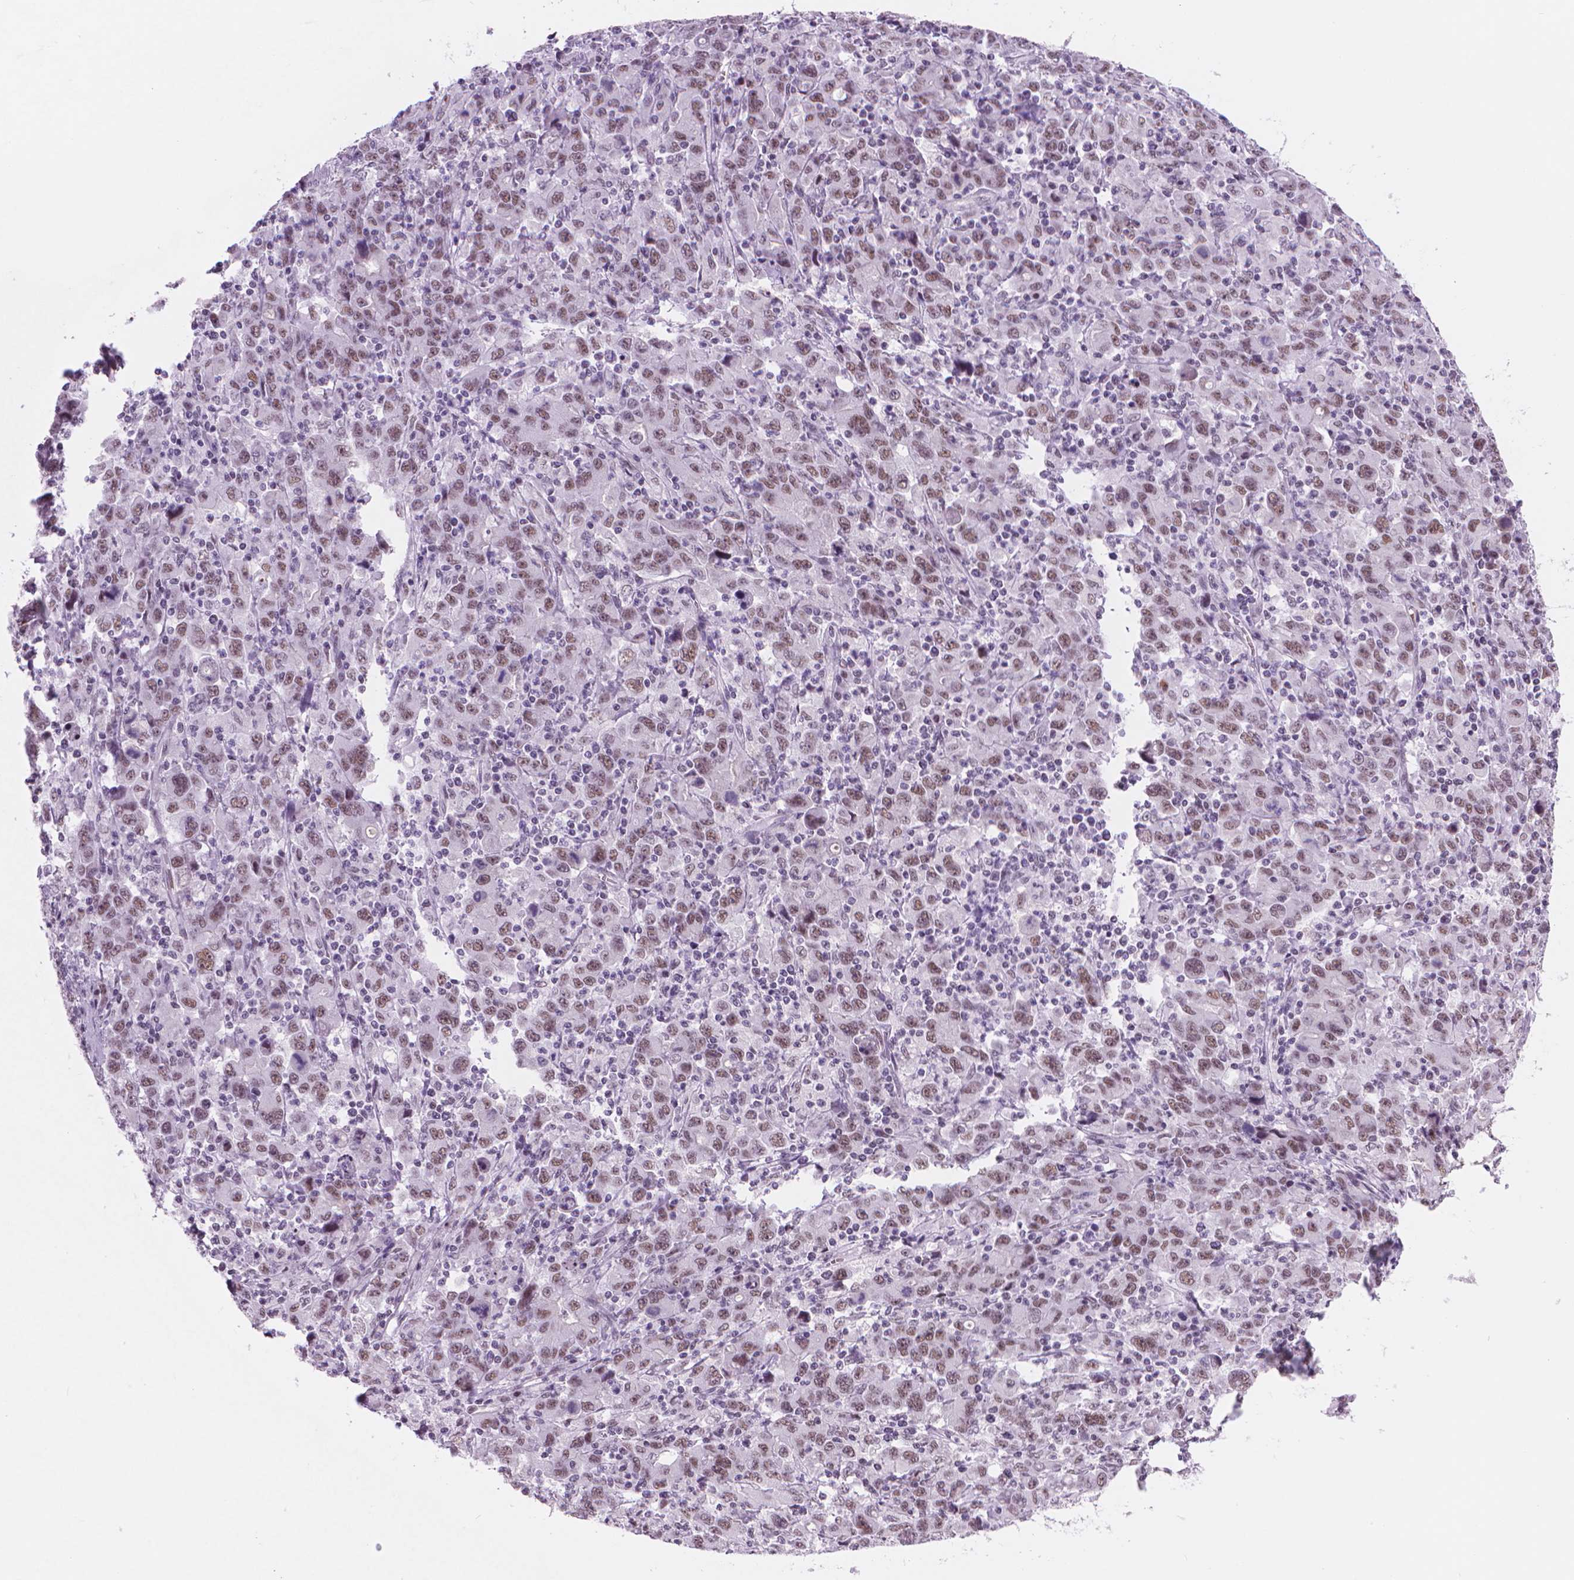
{"staining": {"intensity": "moderate", "quantity": ">75%", "location": "nuclear"}, "tissue": "stomach cancer", "cell_type": "Tumor cells", "image_type": "cancer", "snomed": [{"axis": "morphology", "description": "Adenocarcinoma, NOS"}, {"axis": "topography", "description": "Stomach, upper"}], "caption": "IHC image of neoplastic tissue: adenocarcinoma (stomach) stained using immunohistochemistry (IHC) shows medium levels of moderate protein expression localized specifically in the nuclear of tumor cells, appearing as a nuclear brown color.", "gene": "POLR3D", "patient": {"sex": "male", "age": 69}}